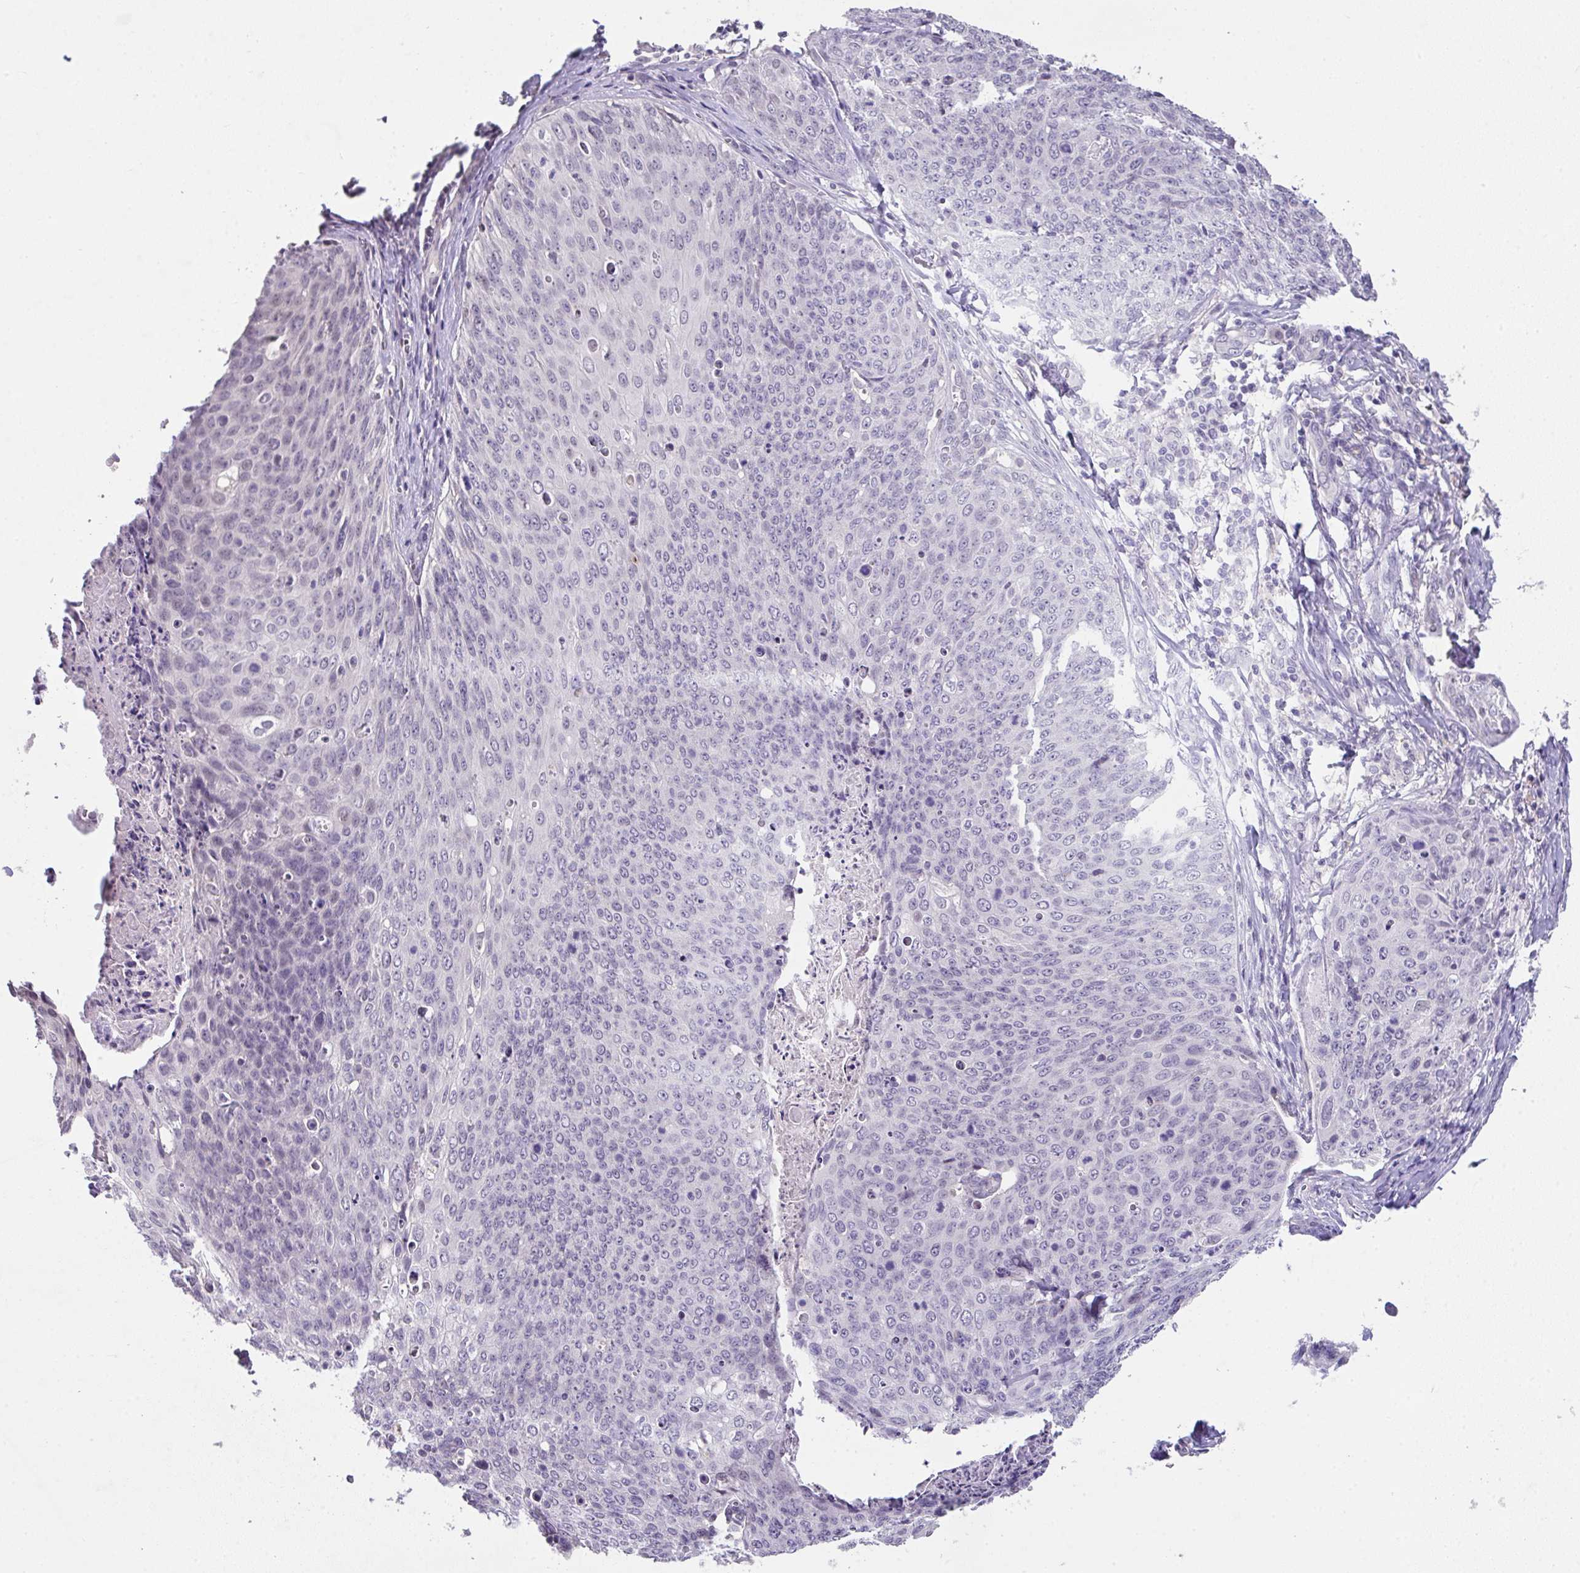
{"staining": {"intensity": "negative", "quantity": "none", "location": "none"}, "tissue": "skin cancer", "cell_type": "Tumor cells", "image_type": "cancer", "snomed": [{"axis": "morphology", "description": "Squamous cell carcinoma, NOS"}, {"axis": "topography", "description": "Skin"}, {"axis": "topography", "description": "Vulva"}], "caption": "The histopathology image shows no staining of tumor cells in skin cancer (squamous cell carcinoma).", "gene": "GLTPD2", "patient": {"sex": "female", "age": 85}}